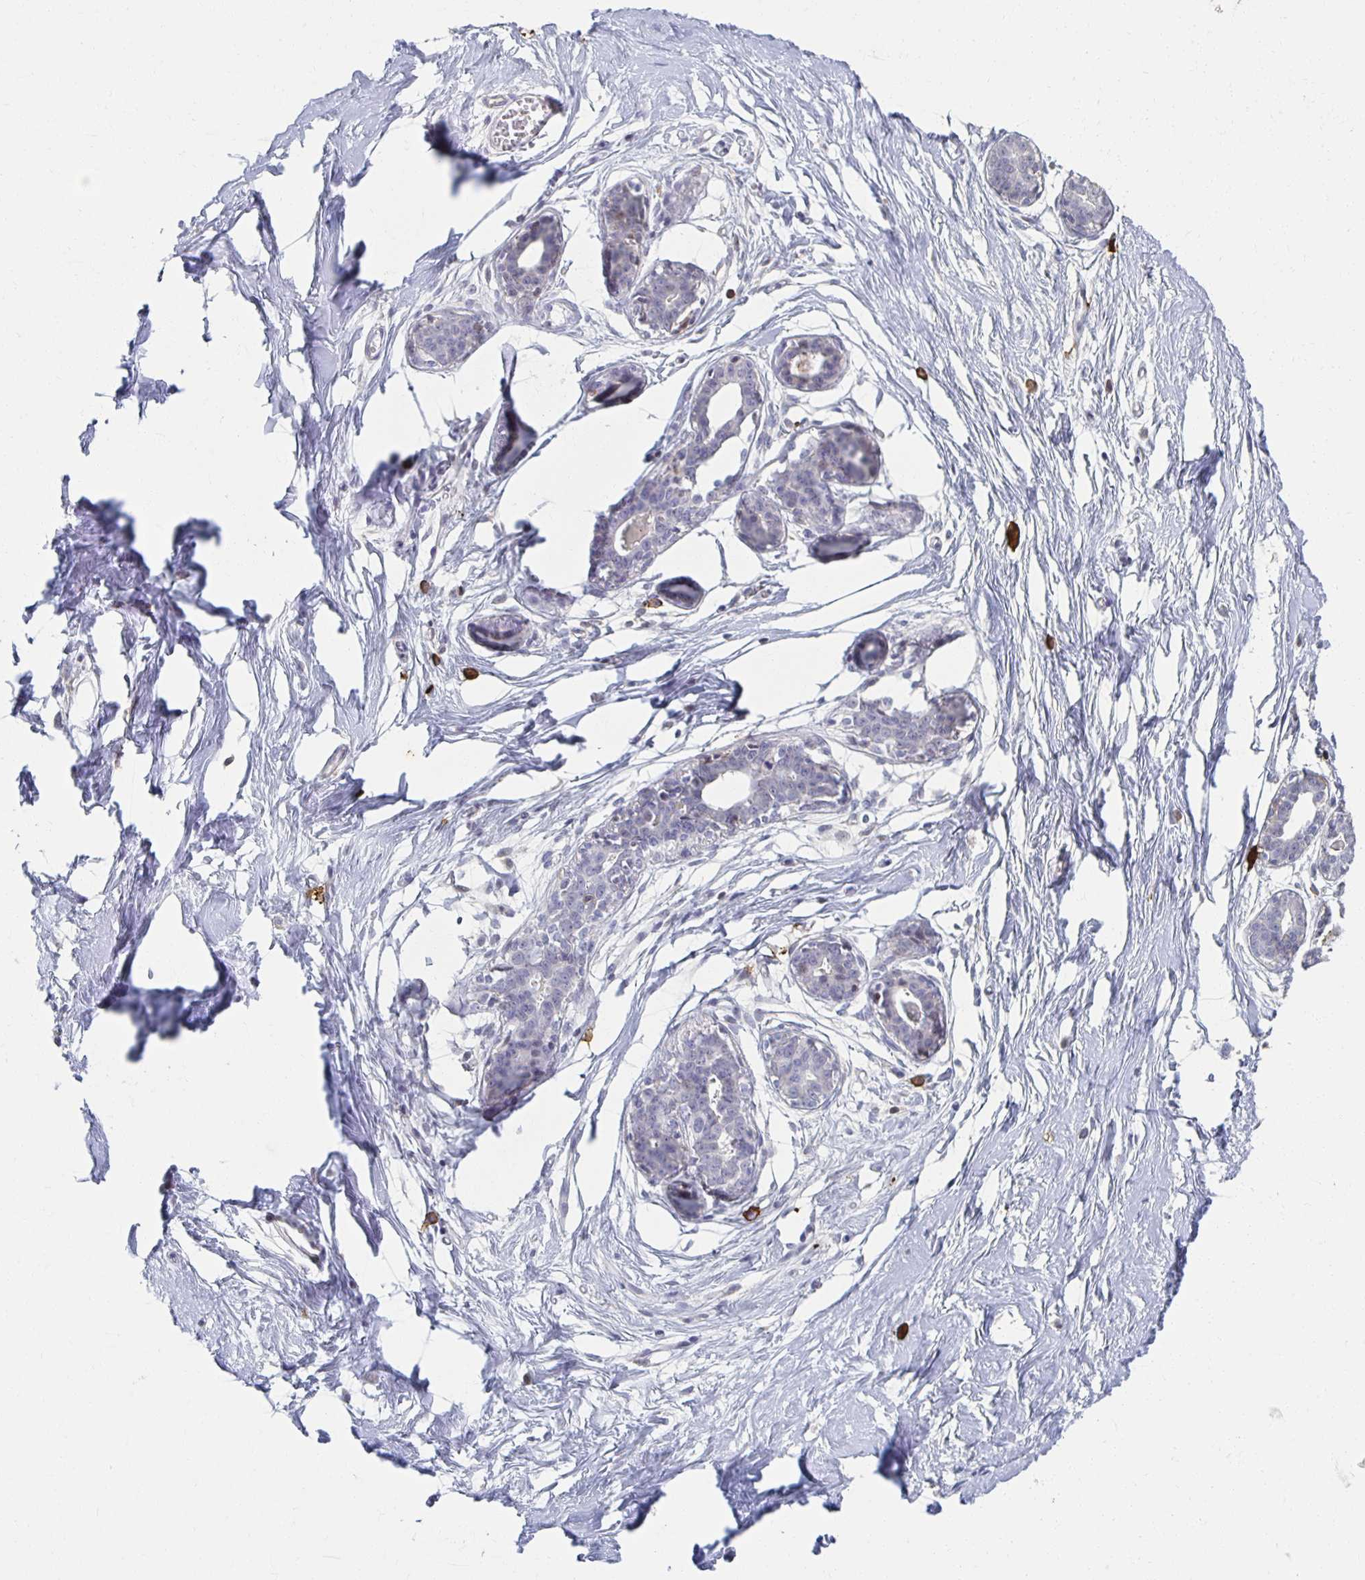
{"staining": {"intensity": "negative", "quantity": "none", "location": "none"}, "tissue": "breast", "cell_type": "Adipocytes", "image_type": "normal", "snomed": [{"axis": "morphology", "description": "Normal tissue, NOS"}, {"axis": "topography", "description": "Breast"}], "caption": "This micrograph is of benign breast stained with immunohistochemistry to label a protein in brown with the nuclei are counter-stained blue. There is no expression in adipocytes. The staining is performed using DAB (3,3'-diaminobenzidine) brown chromogen with nuclei counter-stained in using hematoxylin.", "gene": "ZNF692", "patient": {"sex": "female", "age": 45}}